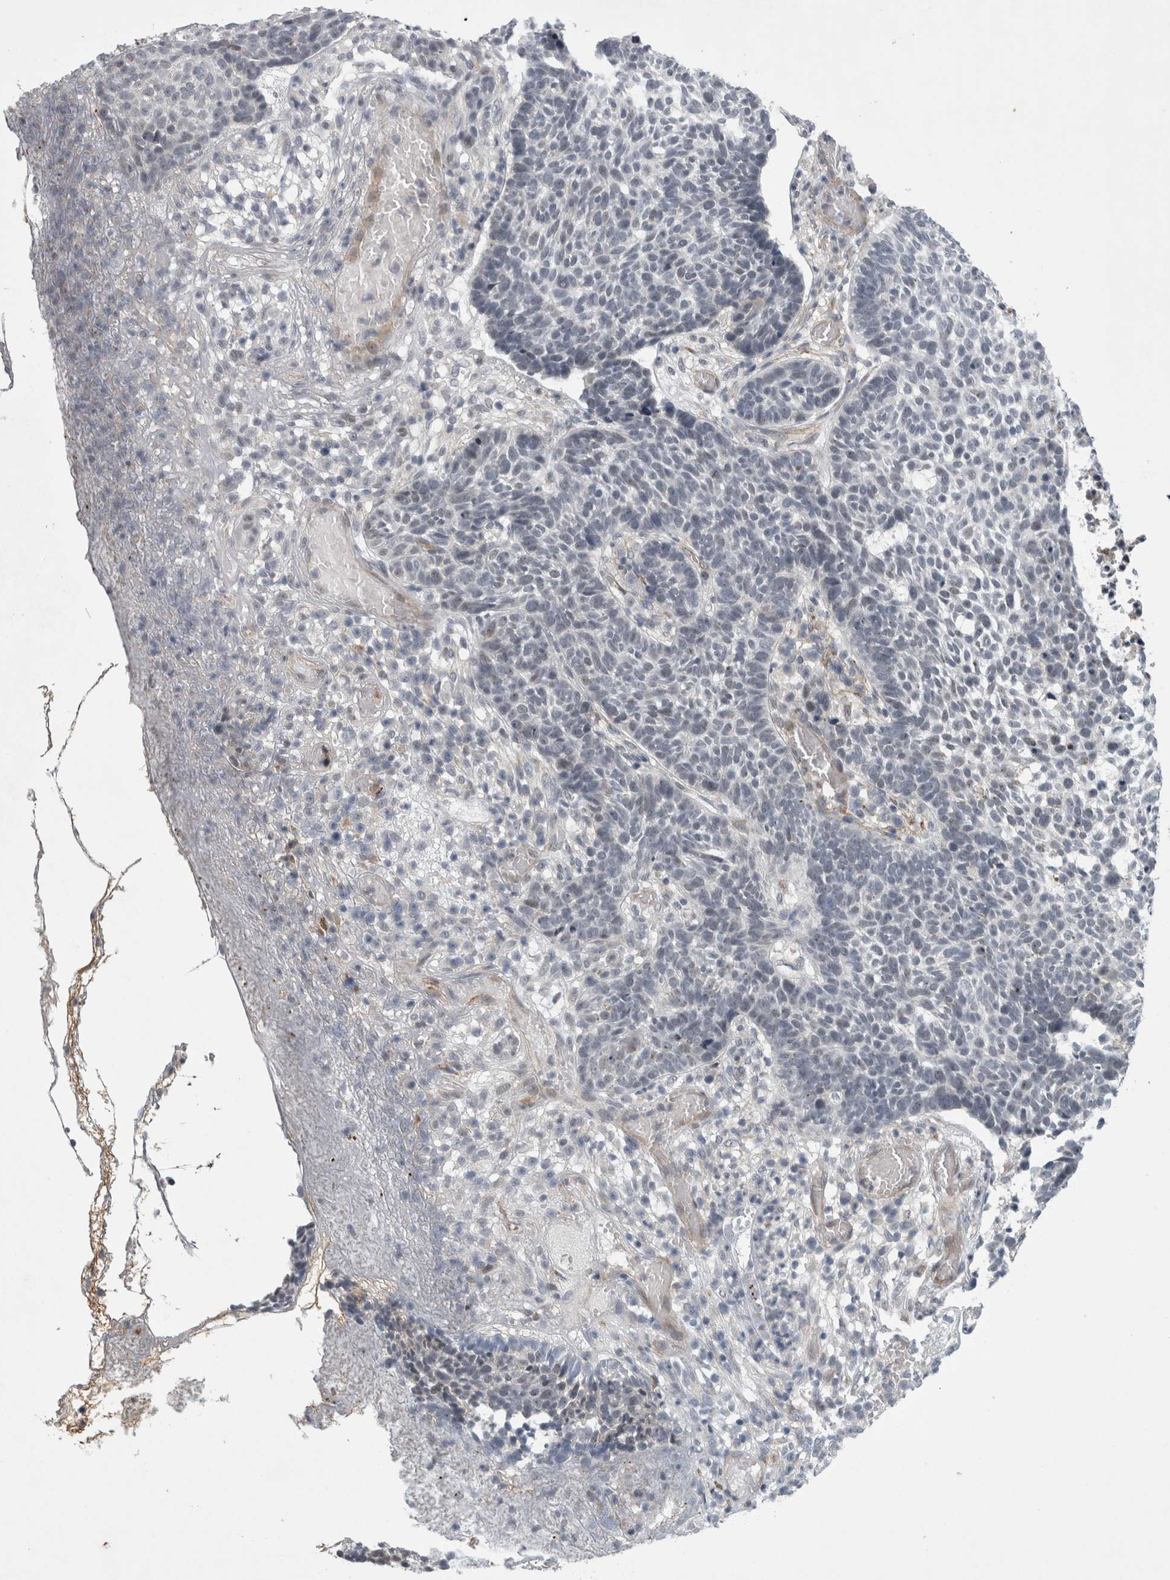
{"staining": {"intensity": "negative", "quantity": "none", "location": "none"}, "tissue": "skin cancer", "cell_type": "Tumor cells", "image_type": "cancer", "snomed": [{"axis": "morphology", "description": "Basal cell carcinoma"}, {"axis": "topography", "description": "Skin"}], "caption": "Histopathology image shows no protein expression in tumor cells of skin cancer tissue.", "gene": "PARP11", "patient": {"sex": "male", "age": 85}}